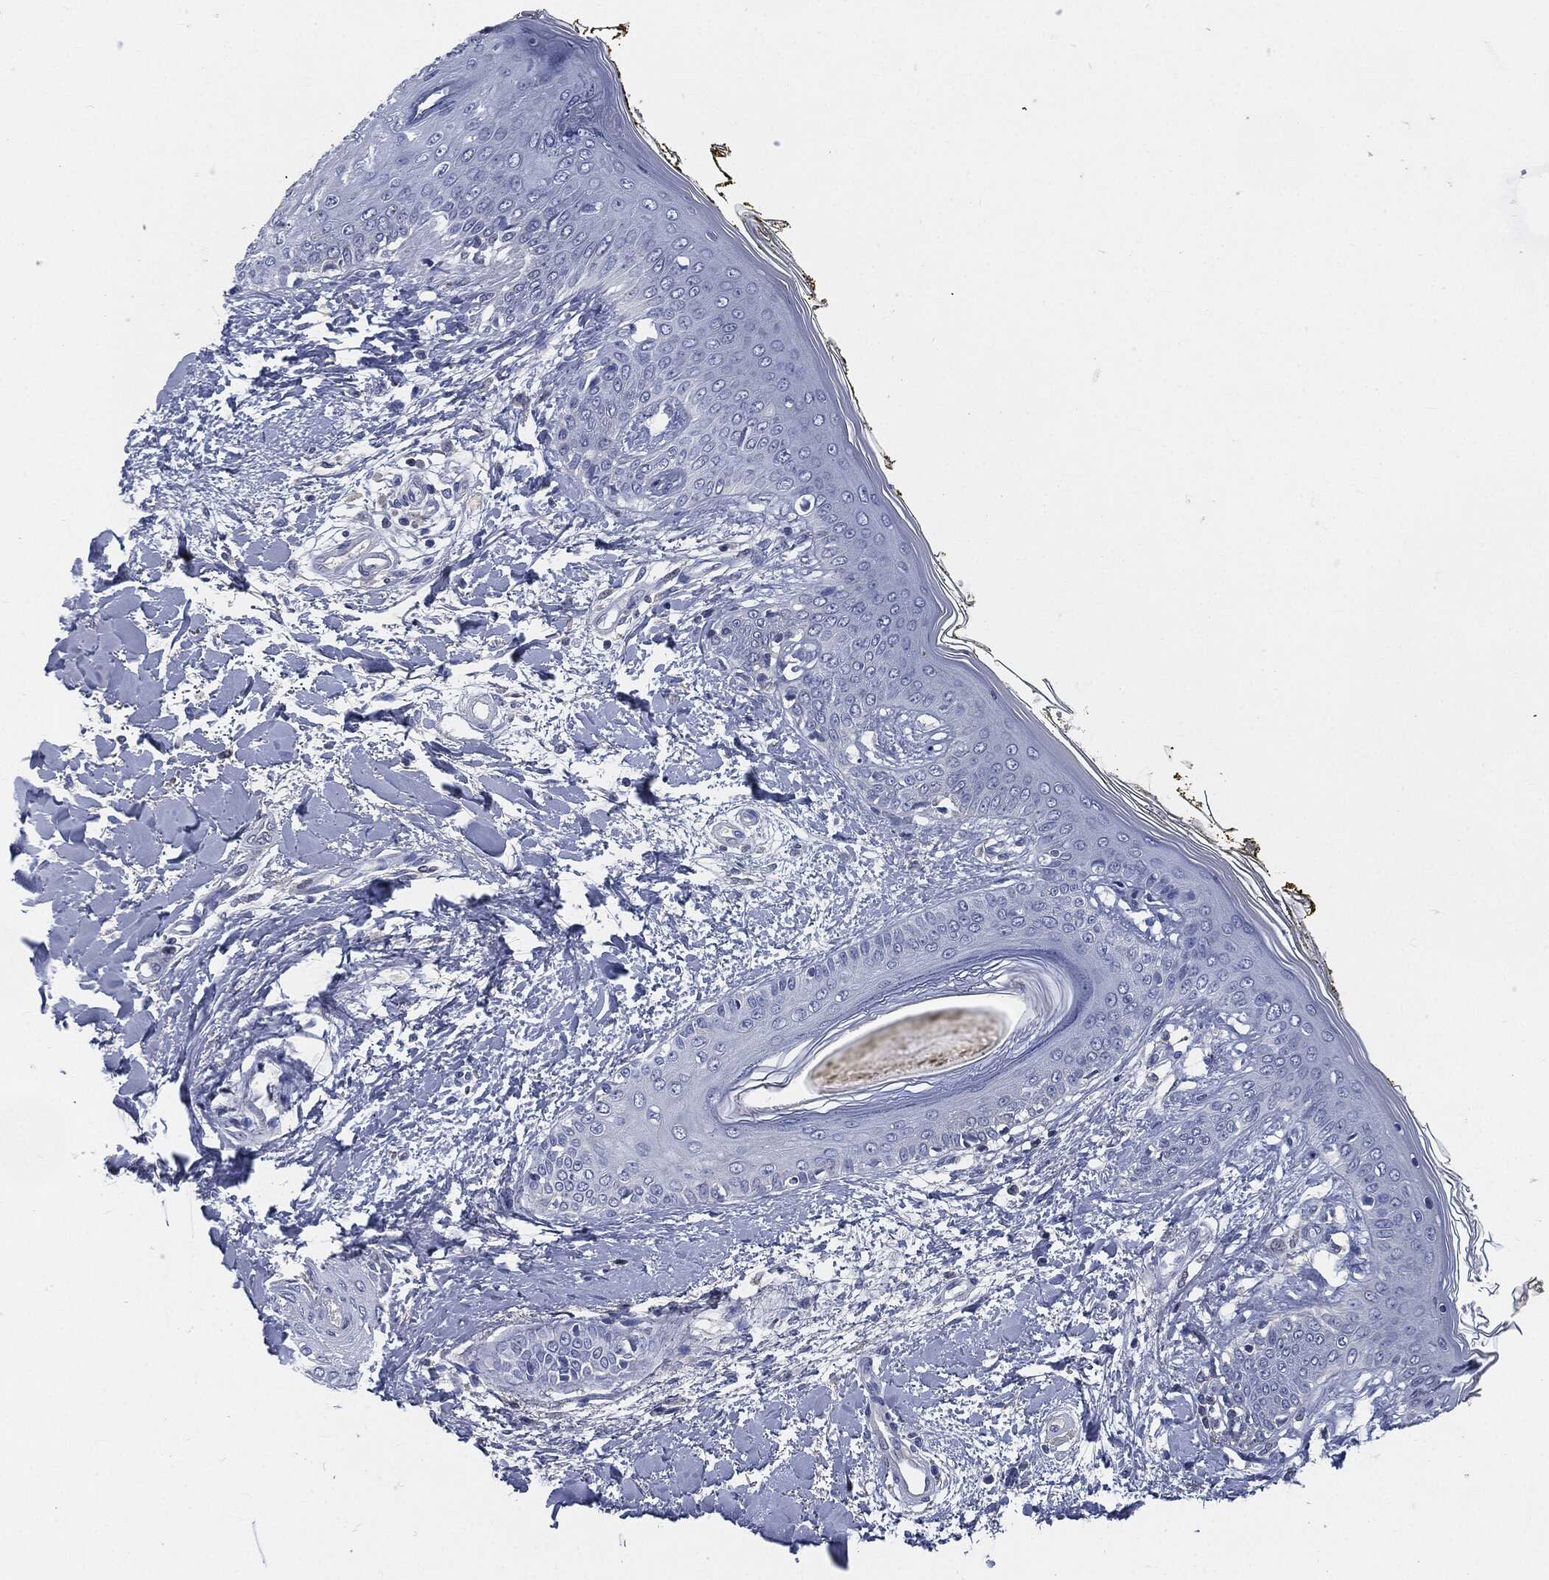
{"staining": {"intensity": "negative", "quantity": "none", "location": "none"}, "tissue": "skin", "cell_type": "Fibroblasts", "image_type": "normal", "snomed": [{"axis": "morphology", "description": "Normal tissue, NOS"}, {"axis": "morphology", "description": "Malignant melanoma, NOS"}, {"axis": "topography", "description": "Skin"}], "caption": "An immunohistochemistry (IHC) micrograph of unremarkable skin is shown. There is no staining in fibroblasts of skin.", "gene": "CD27", "patient": {"sex": "female", "age": 34}}